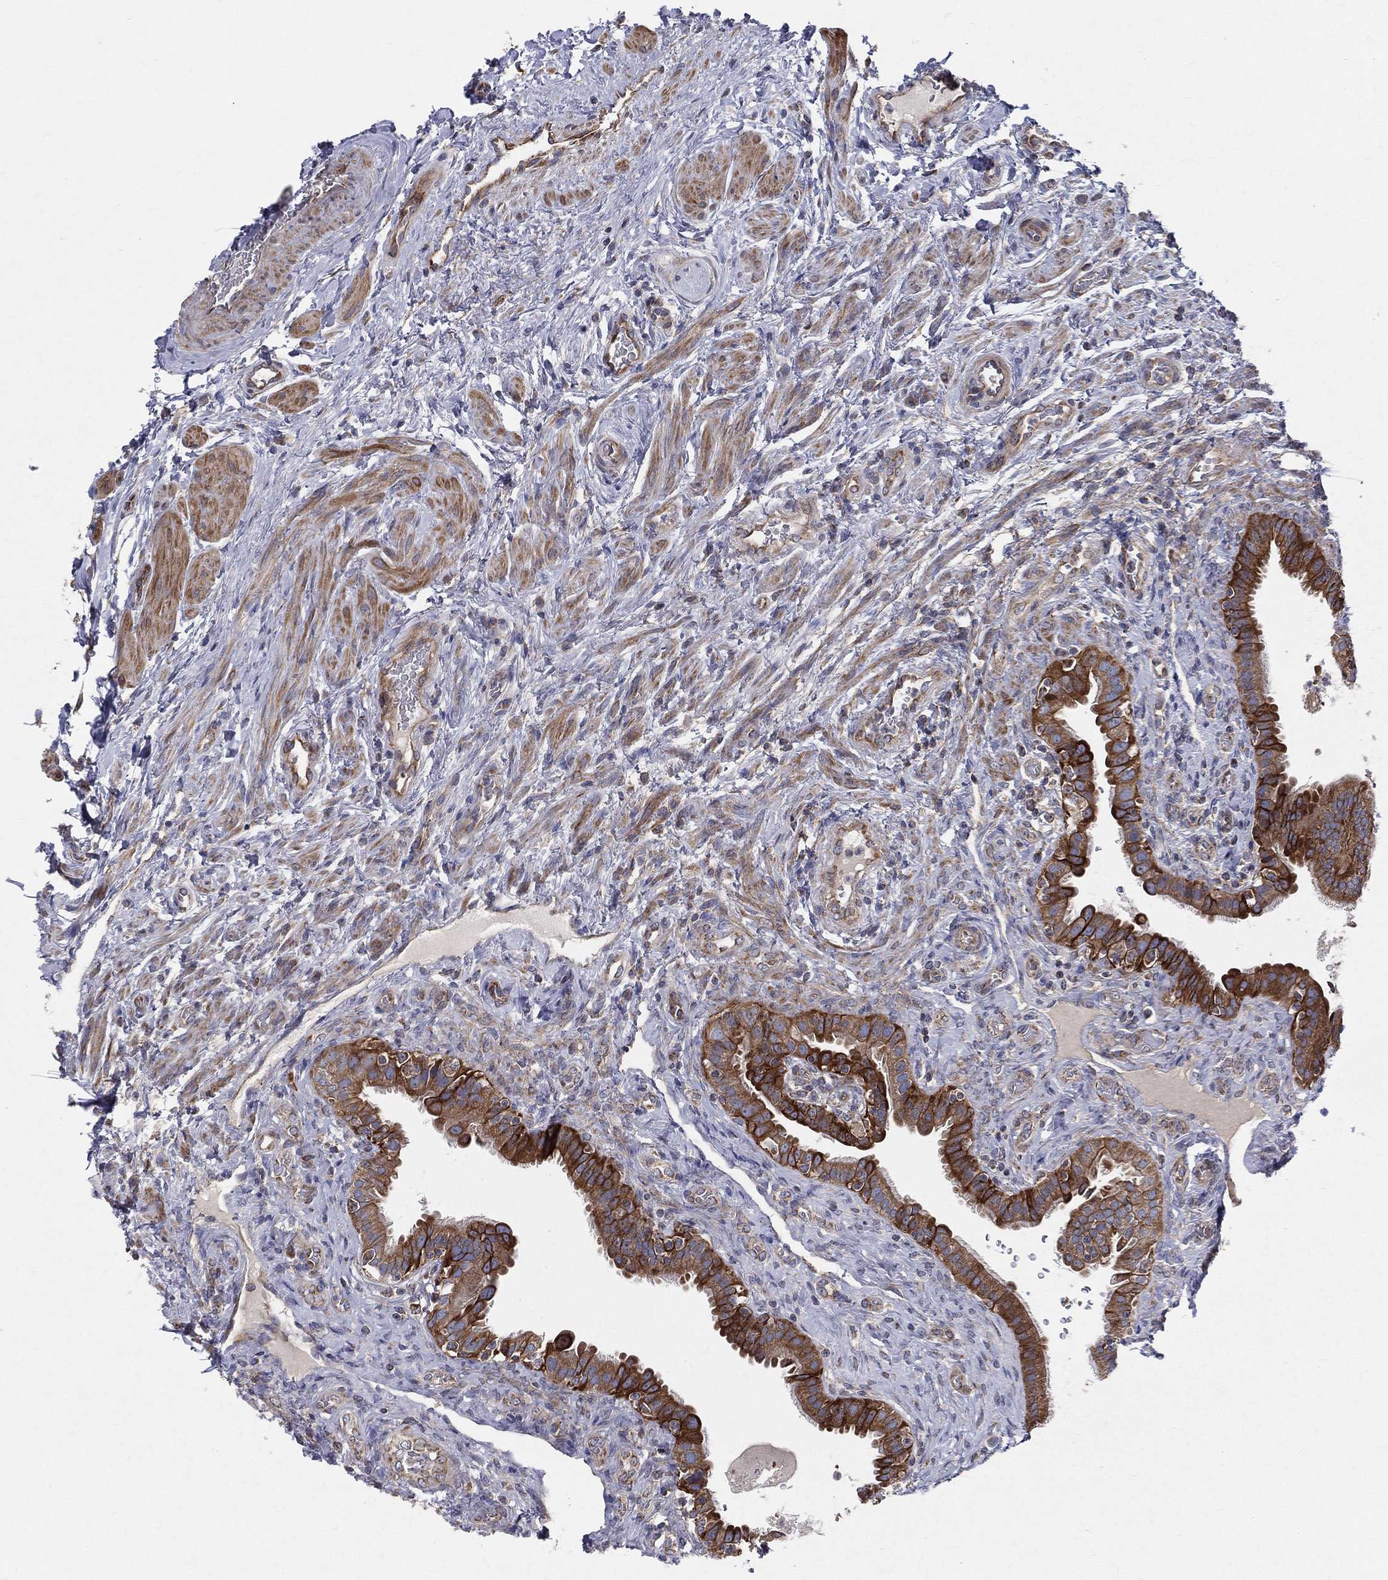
{"staining": {"intensity": "strong", "quantity": "25%-75%", "location": "cytoplasmic/membranous"}, "tissue": "fallopian tube", "cell_type": "Glandular cells", "image_type": "normal", "snomed": [{"axis": "morphology", "description": "Normal tissue, NOS"}, {"axis": "topography", "description": "Fallopian tube"}], "caption": "A high-resolution image shows IHC staining of normal fallopian tube, which demonstrates strong cytoplasmic/membranous staining in approximately 25%-75% of glandular cells.", "gene": "MIX23", "patient": {"sex": "female", "age": 41}}